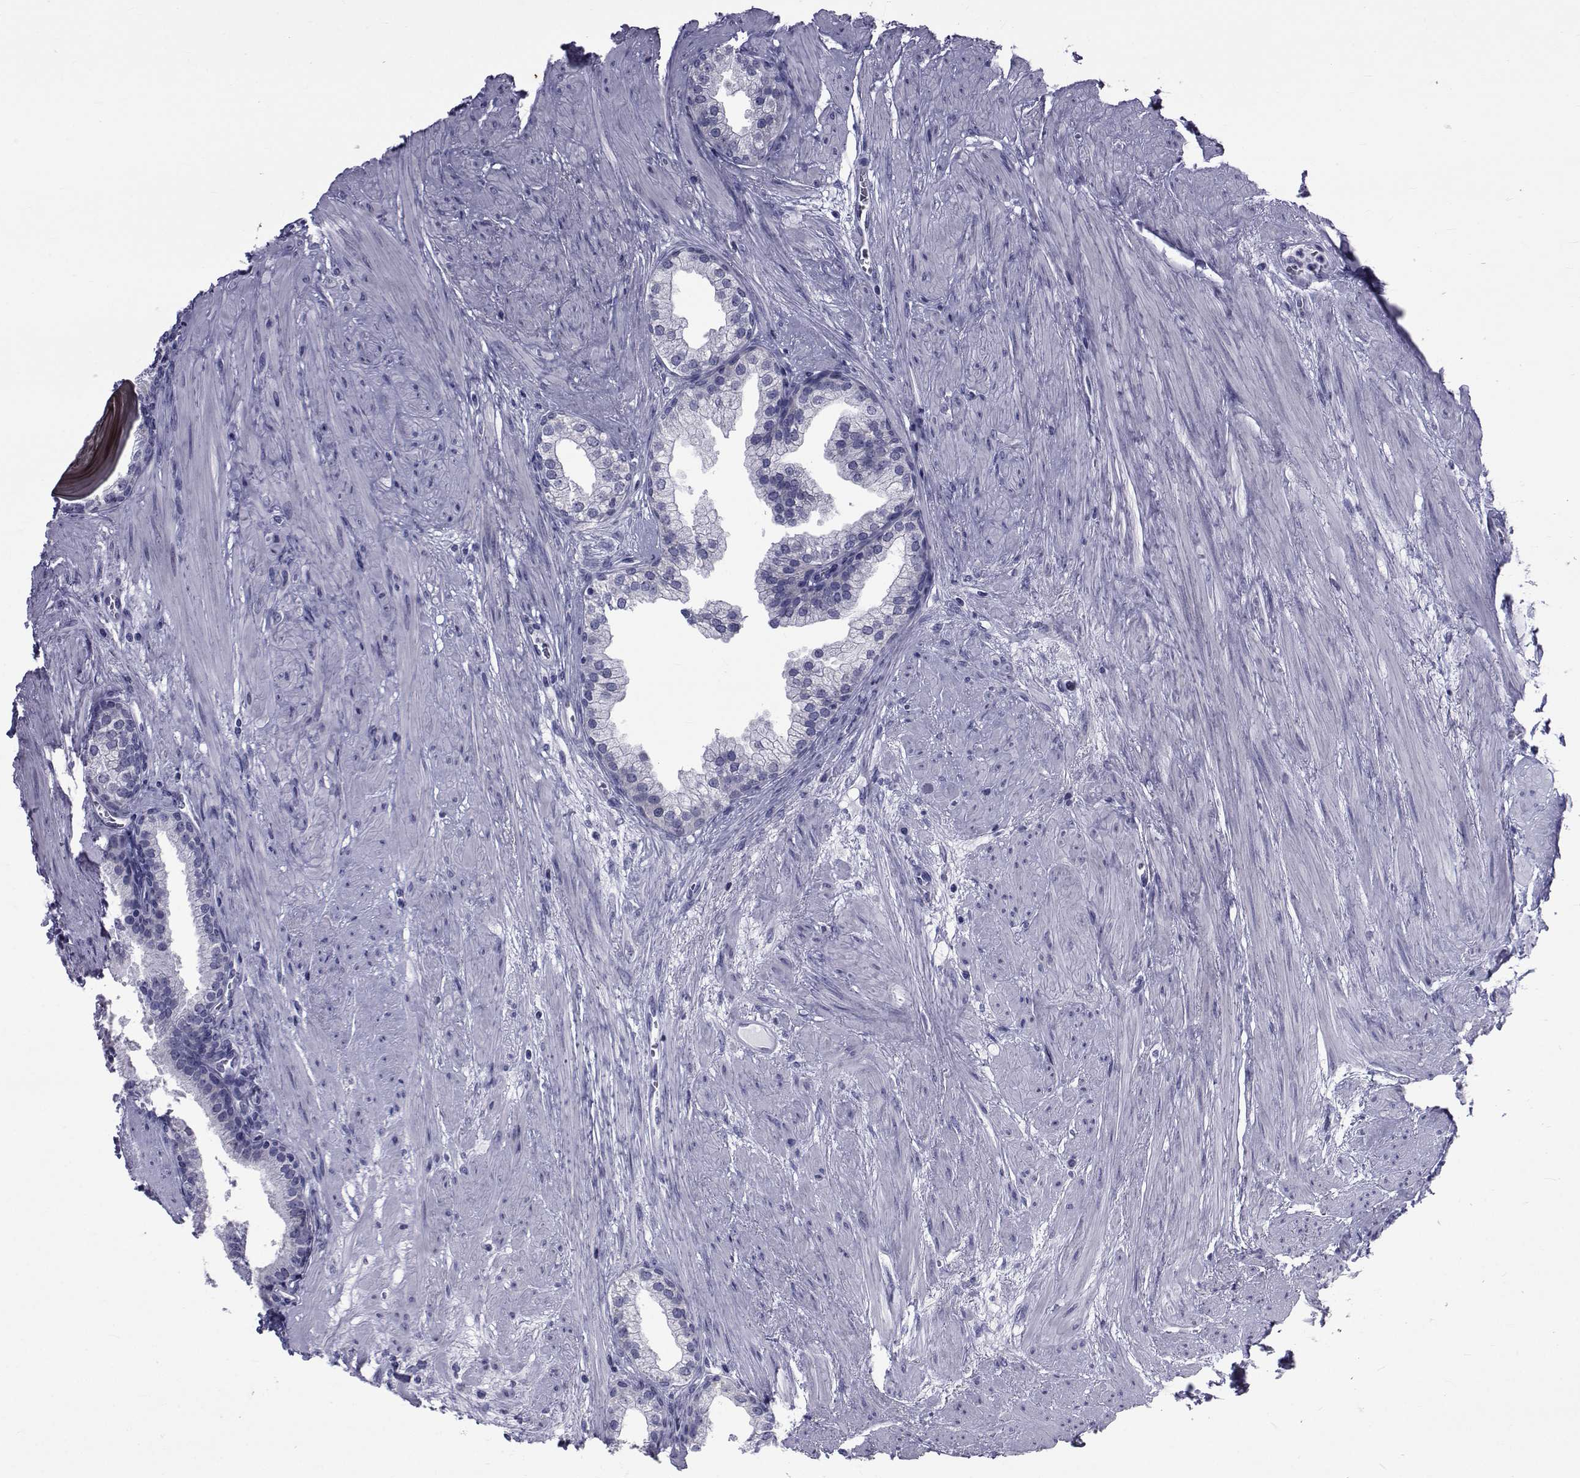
{"staining": {"intensity": "negative", "quantity": "none", "location": "none"}, "tissue": "prostate cancer", "cell_type": "Tumor cells", "image_type": "cancer", "snomed": [{"axis": "morphology", "description": "Adenocarcinoma, NOS"}, {"axis": "topography", "description": "Prostate"}], "caption": "This is an immunohistochemistry (IHC) photomicrograph of human prostate cancer. There is no staining in tumor cells.", "gene": "GKAP1", "patient": {"sex": "male", "age": 69}}